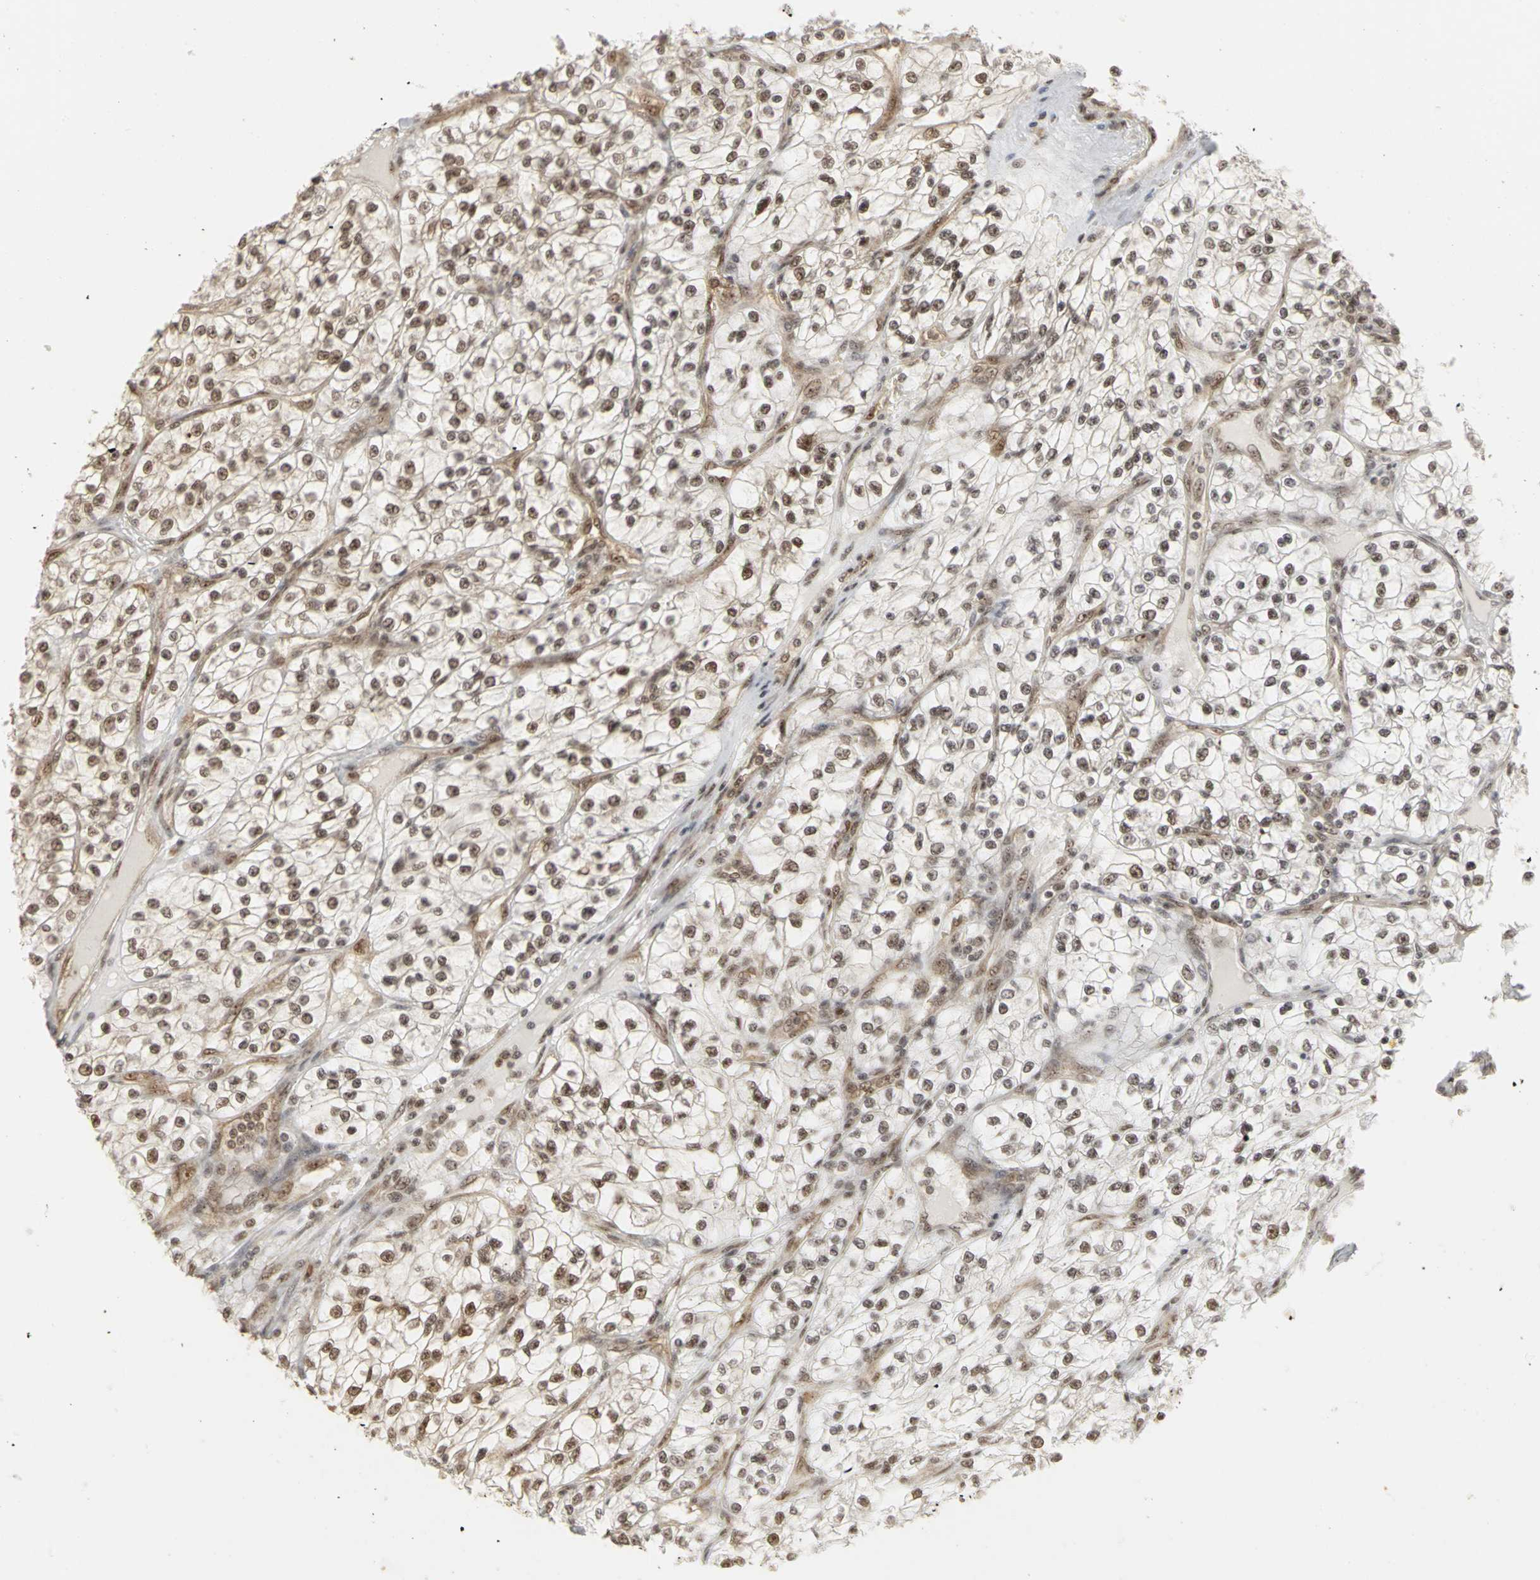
{"staining": {"intensity": "moderate", "quantity": ">75%", "location": "cytoplasmic/membranous,nuclear"}, "tissue": "renal cancer", "cell_type": "Tumor cells", "image_type": "cancer", "snomed": [{"axis": "morphology", "description": "Adenocarcinoma, NOS"}, {"axis": "topography", "description": "Kidney"}], "caption": "A micrograph showing moderate cytoplasmic/membranous and nuclear staining in about >75% of tumor cells in renal cancer (adenocarcinoma), as visualized by brown immunohistochemical staining.", "gene": "CSNK2B", "patient": {"sex": "female", "age": 57}}